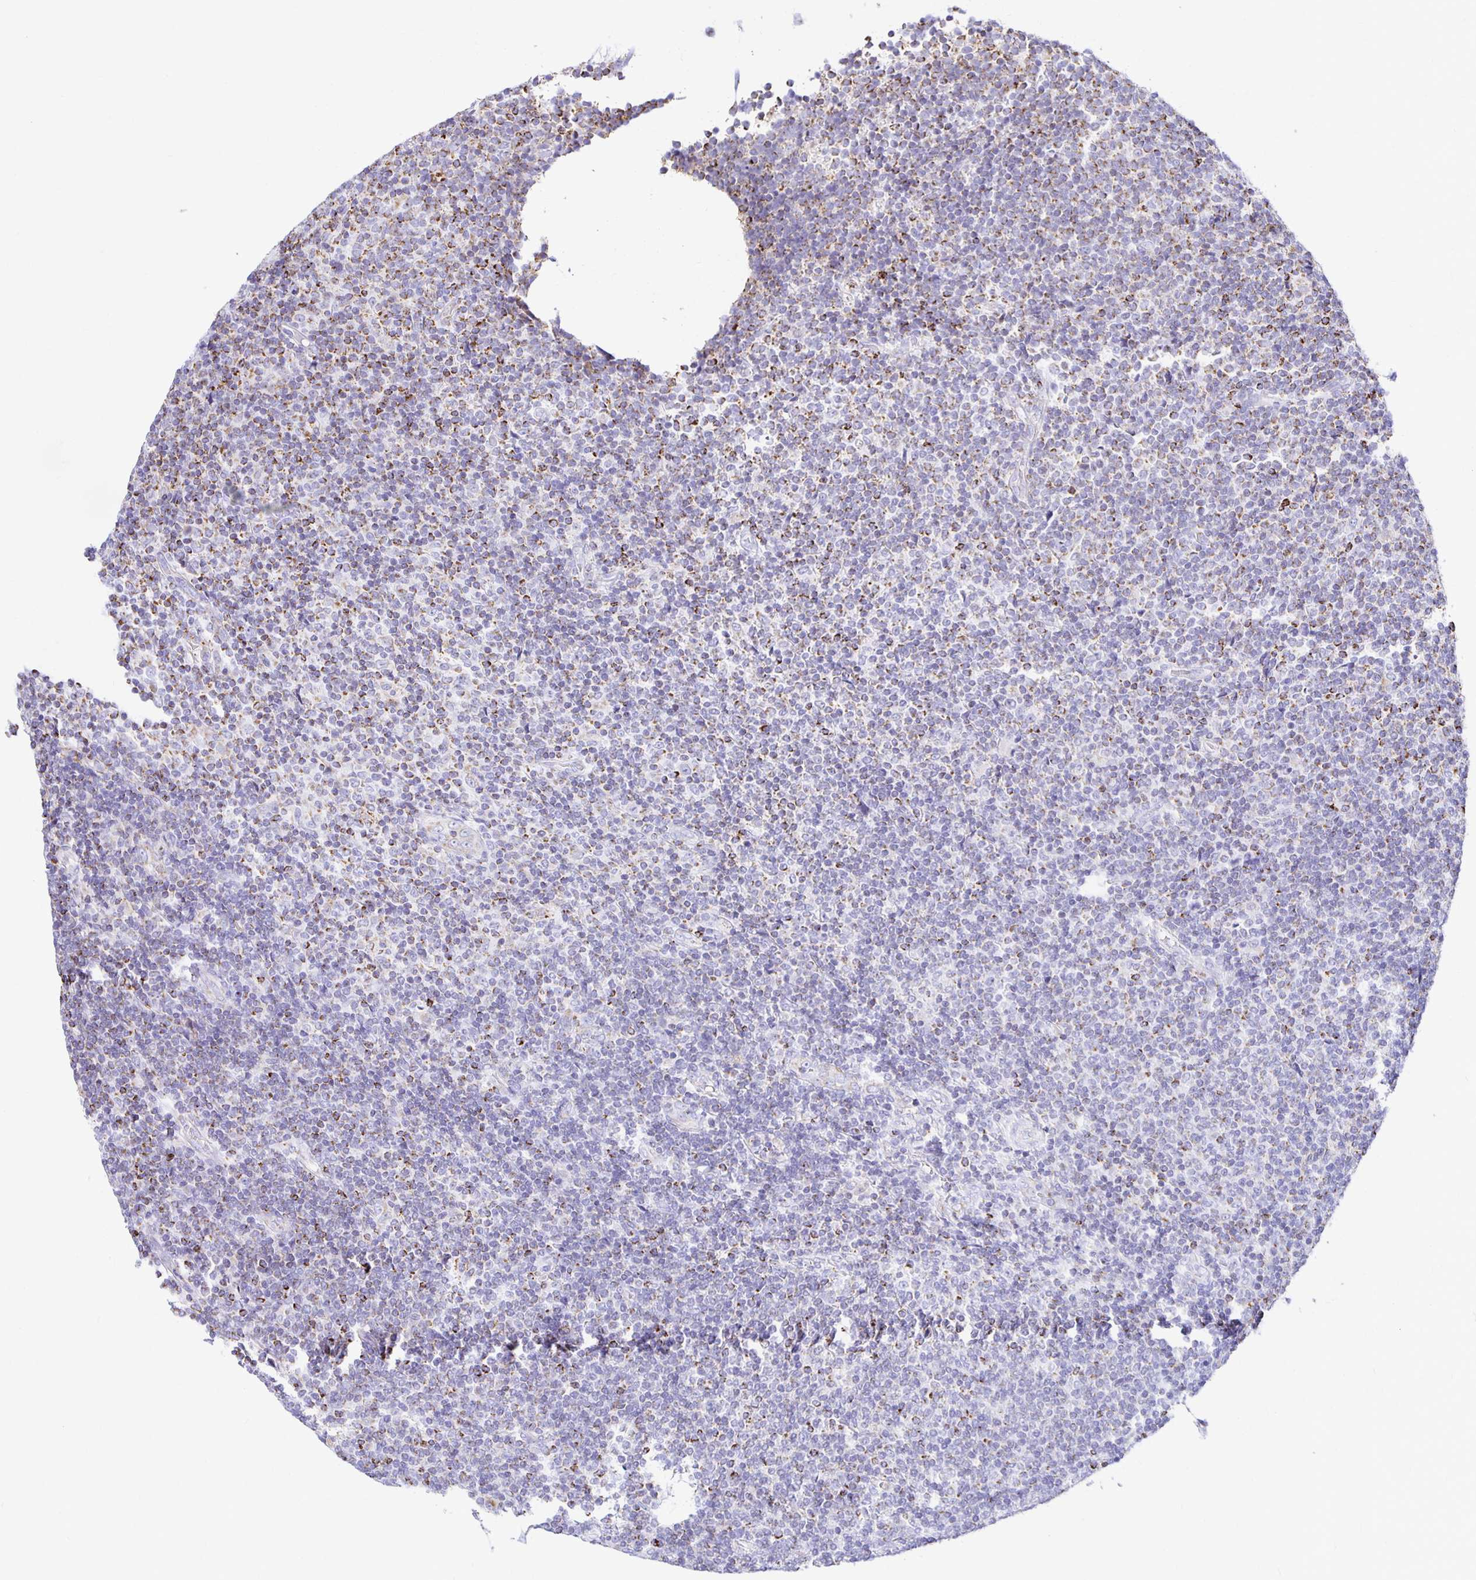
{"staining": {"intensity": "moderate", "quantity": "<25%", "location": "cytoplasmic/membranous"}, "tissue": "lymphoma", "cell_type": "Tumor cells", "image_type": "cancer", "snomed": [{"axis": "morphology", "description": "Malignant lymphoma, non-Hodgkin's type, Low grade"}, {"axis": "topography", "description": "Lymph node"}], "caption": "This is an image of immunohistochemistry staining of lymphoma, which shows moderate positivity in the cytoplasmic/membranous of tumor cells.", "gene": "PLAAT2", "patient": {"sex": "male", "age": 52}}